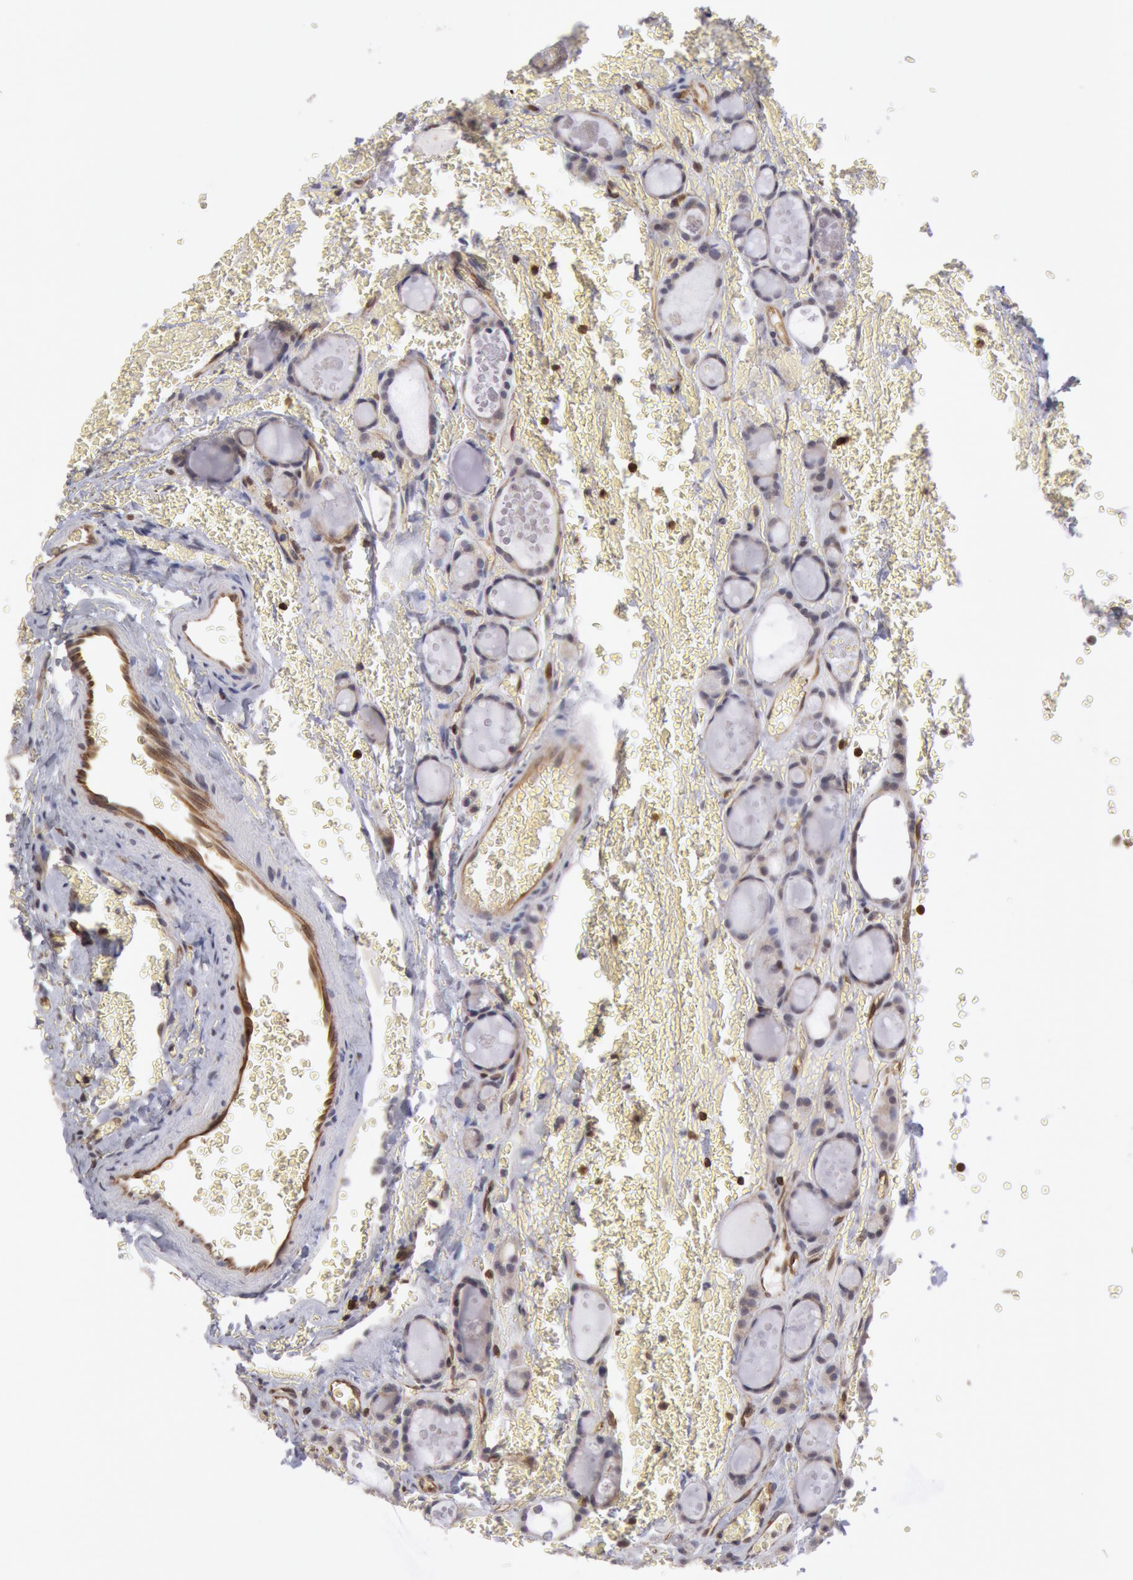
{"staining": {"intensity": "negative", "quantity": "none", "location": "none"}, "tissue": "thyroid cancer", "cell_type": "Tumor cells", "image_type": "cancer", "snomed": [{"axis": "morphology", "description": "Follicular adenoma carcinoma, NOS"}, {"axis": "topography", "description": "Thyroid gland"}], "caption": "Protein analysis of thyroid follicular adenoma carcinoma reveals no significant positivity in tumor cells.", "gene": "TAP2", "patient": {"sex": "female", "age": 71}}